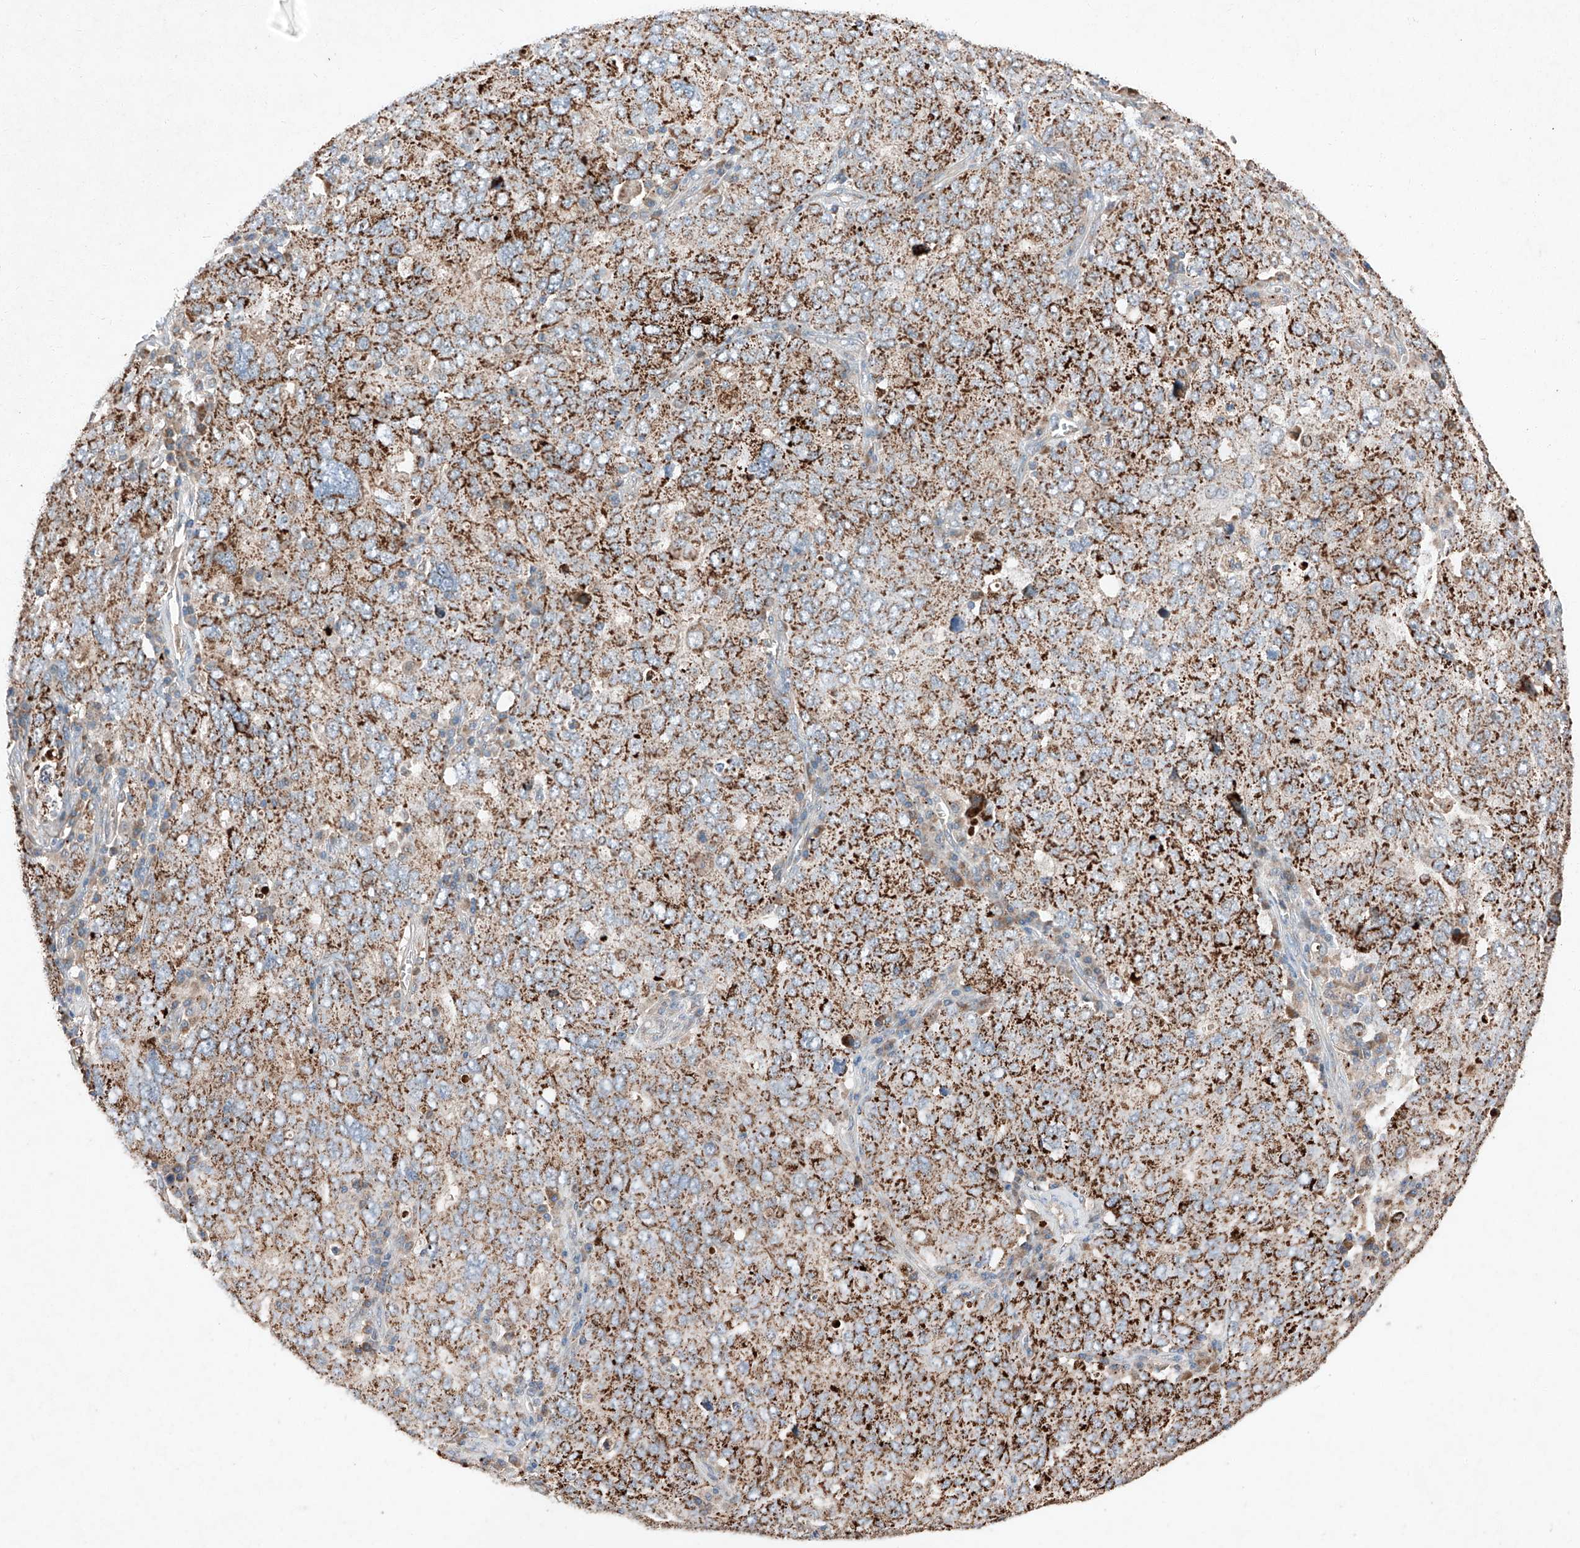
{"staining": {"intensity": "strong", "quantity": ">75%", "location": "cytoplasmic/membranous"}, "tissue": "ovarian cancer", "cell_type": "Tumor cells", "image_type": "cancer", "snomed": [{"axis": "morphology", "description": "Carcinoma, endometroid"}, {"axis": "topography", "description": "Ovary"}], "caption": "Tumor cells demonstrate high levels of strong cytoplasmic/membranous staining in about >75% of cells in endometroid carcinoma (ovarian). (Brightfield microscopy of DAB IHC at high magnification).", "gene": "RUSC1", "patient": {"sex": "female", "age": 62}}